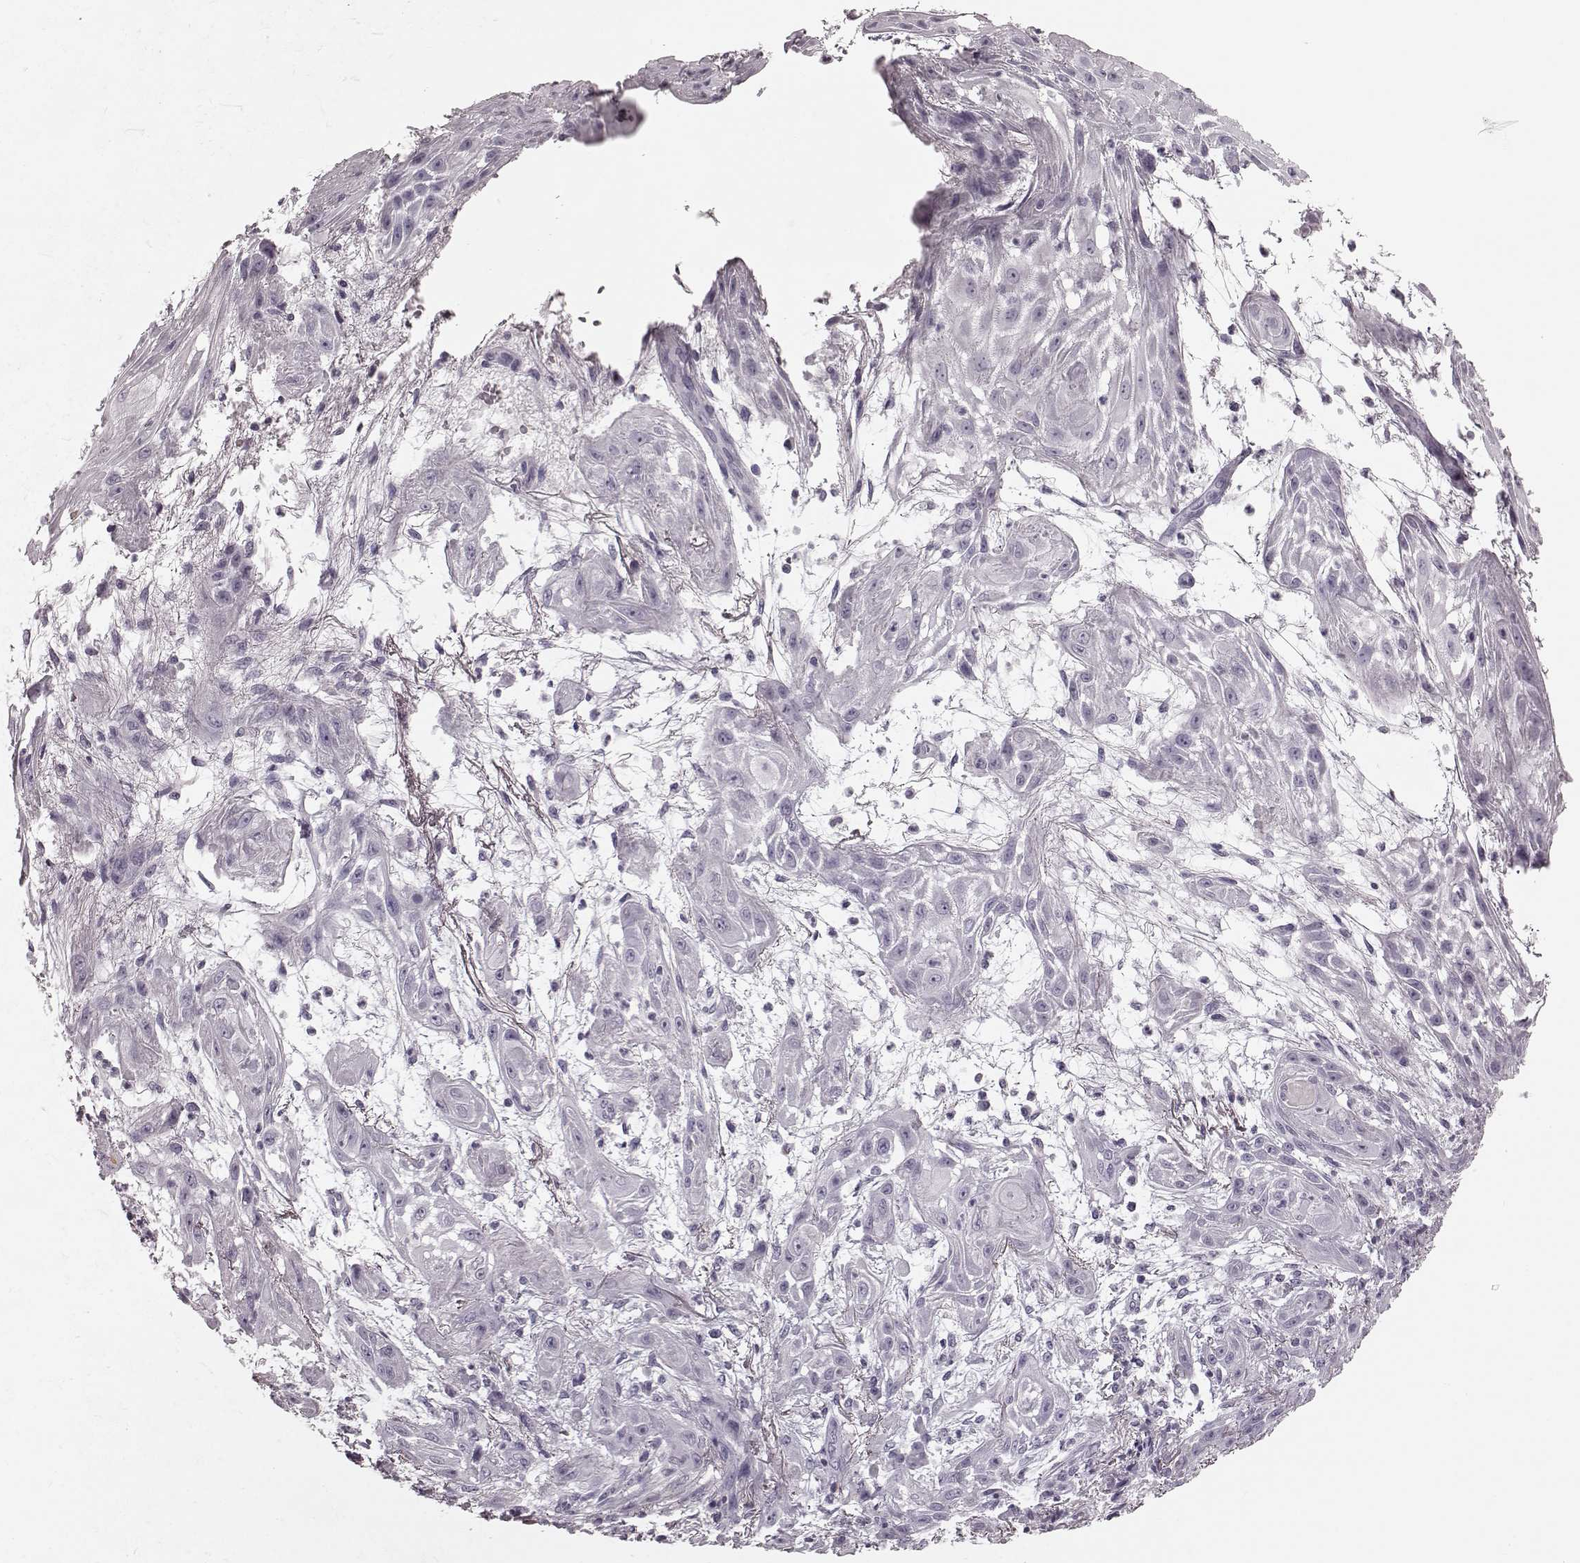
{"staining": {"intensity": "negative", "quantity": "none", "location": "none"}, "tissue": "skin cancer", "cell_type": "Tumor cells", "image_type": "cancer", "snomed": [{"axis": "morphology", "description": "Squamous cell carcinoma, NOS"}, {"axis": "topography", "description": "Skin"}], "caption": "An image of squamous cell carcinoma (skin) stained for a protein demonstrates no brown staining in tumor cells.", "gene": "CST7", "patient": {"sex": "male", "age": 62}}